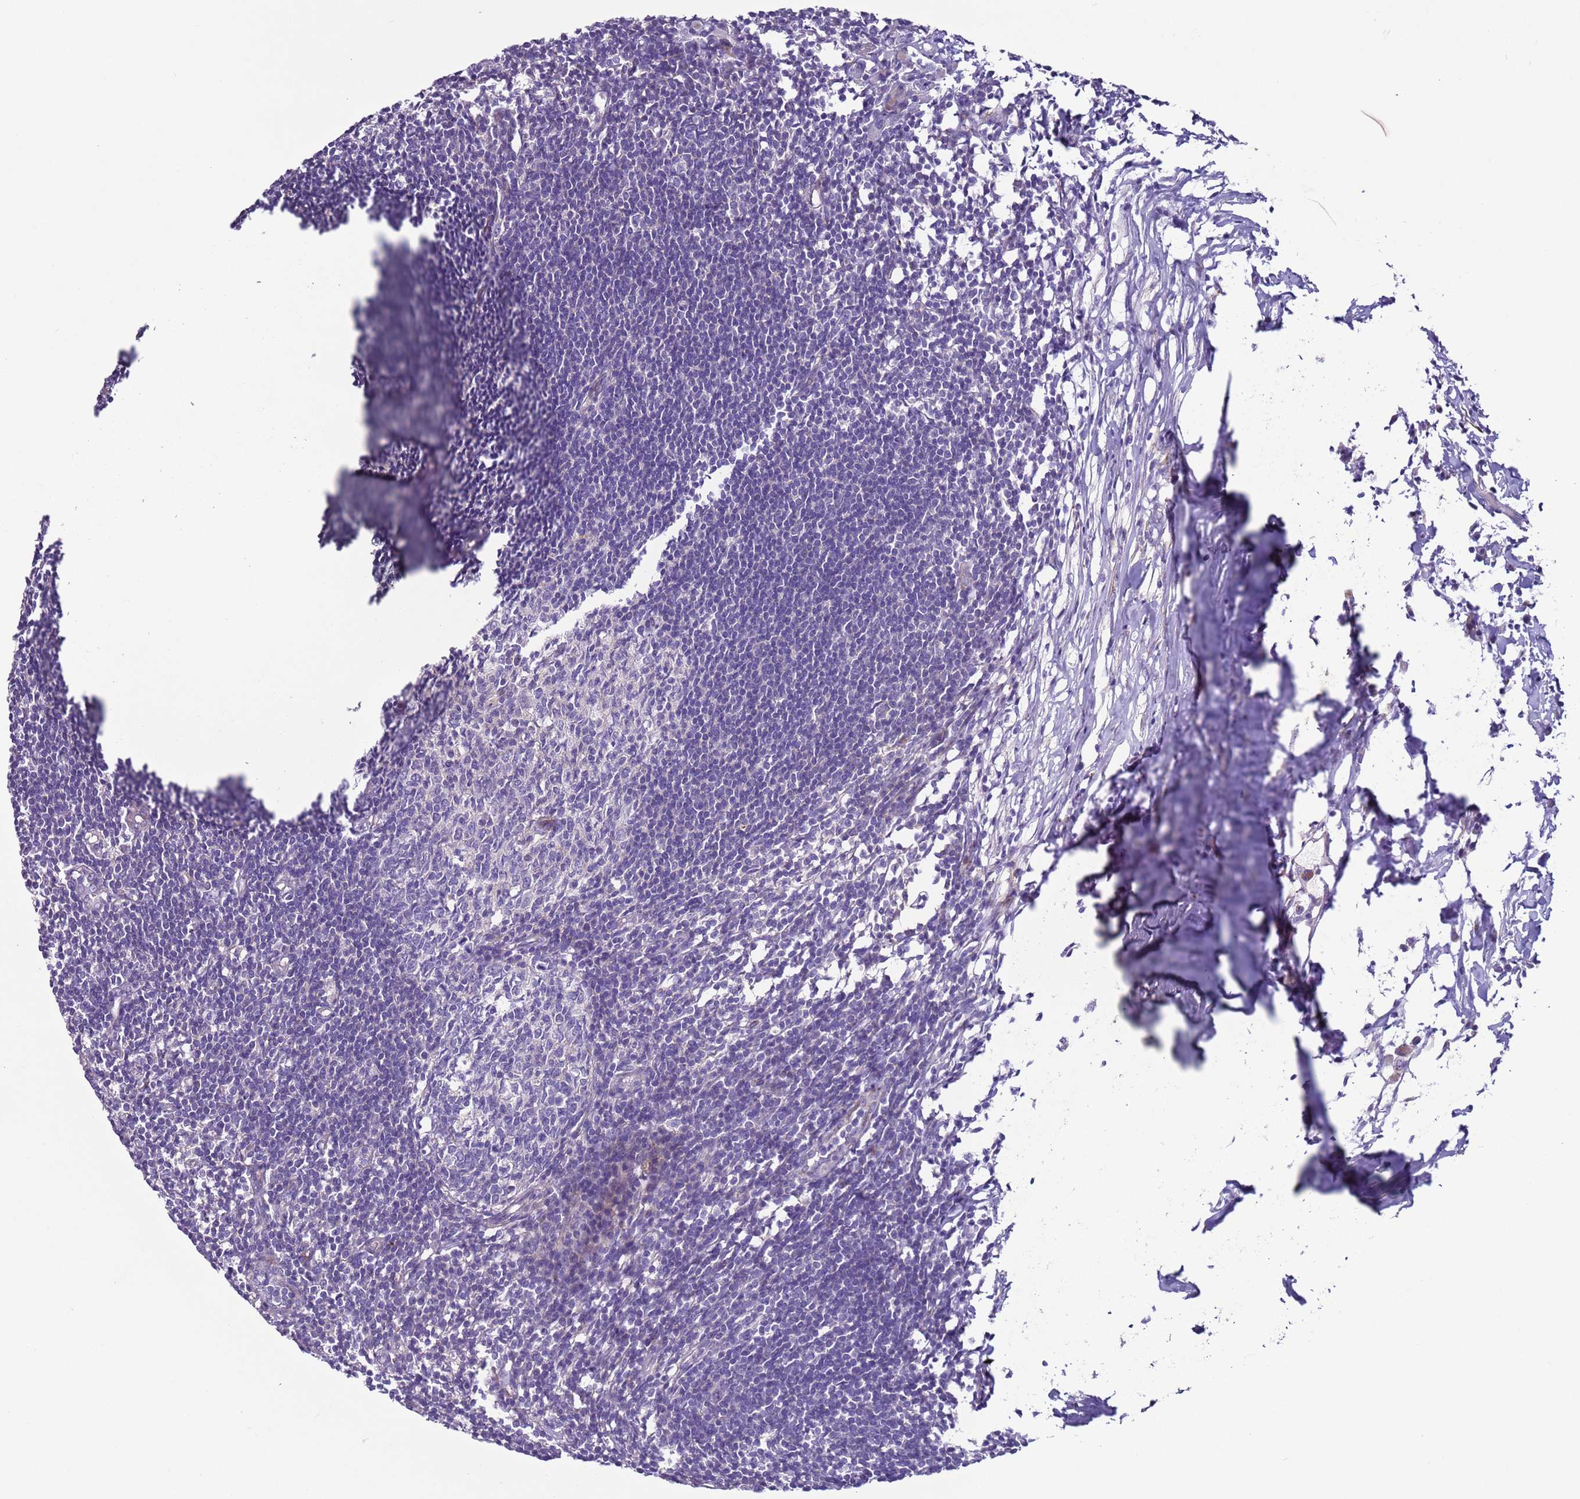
{"staining": {"intensity": "negative", "quantity": "none", "location": "none"}, "tissue": "lymph node", "cell_type": "Germinal center cells", "image_type": "normal", "snomed": [{"axis": "morphology", "description": "Normal tissue, NOS"}, {"axis": "morphology", "description": "Malignant melanoma, Metastatic site"}, {"axis": "topography", "description": "Lymph node"}], "caption": "There is no significant positivity in germinal center cells of lymph node. Brightfield microscopy of IHC stained with DAB (3,3'-diaminobenzidine) (brown) and hematoxylin (blue), captured at high magnification.", "gene": "HEATR1", "patient": {"sex": "male", "age": 41}}